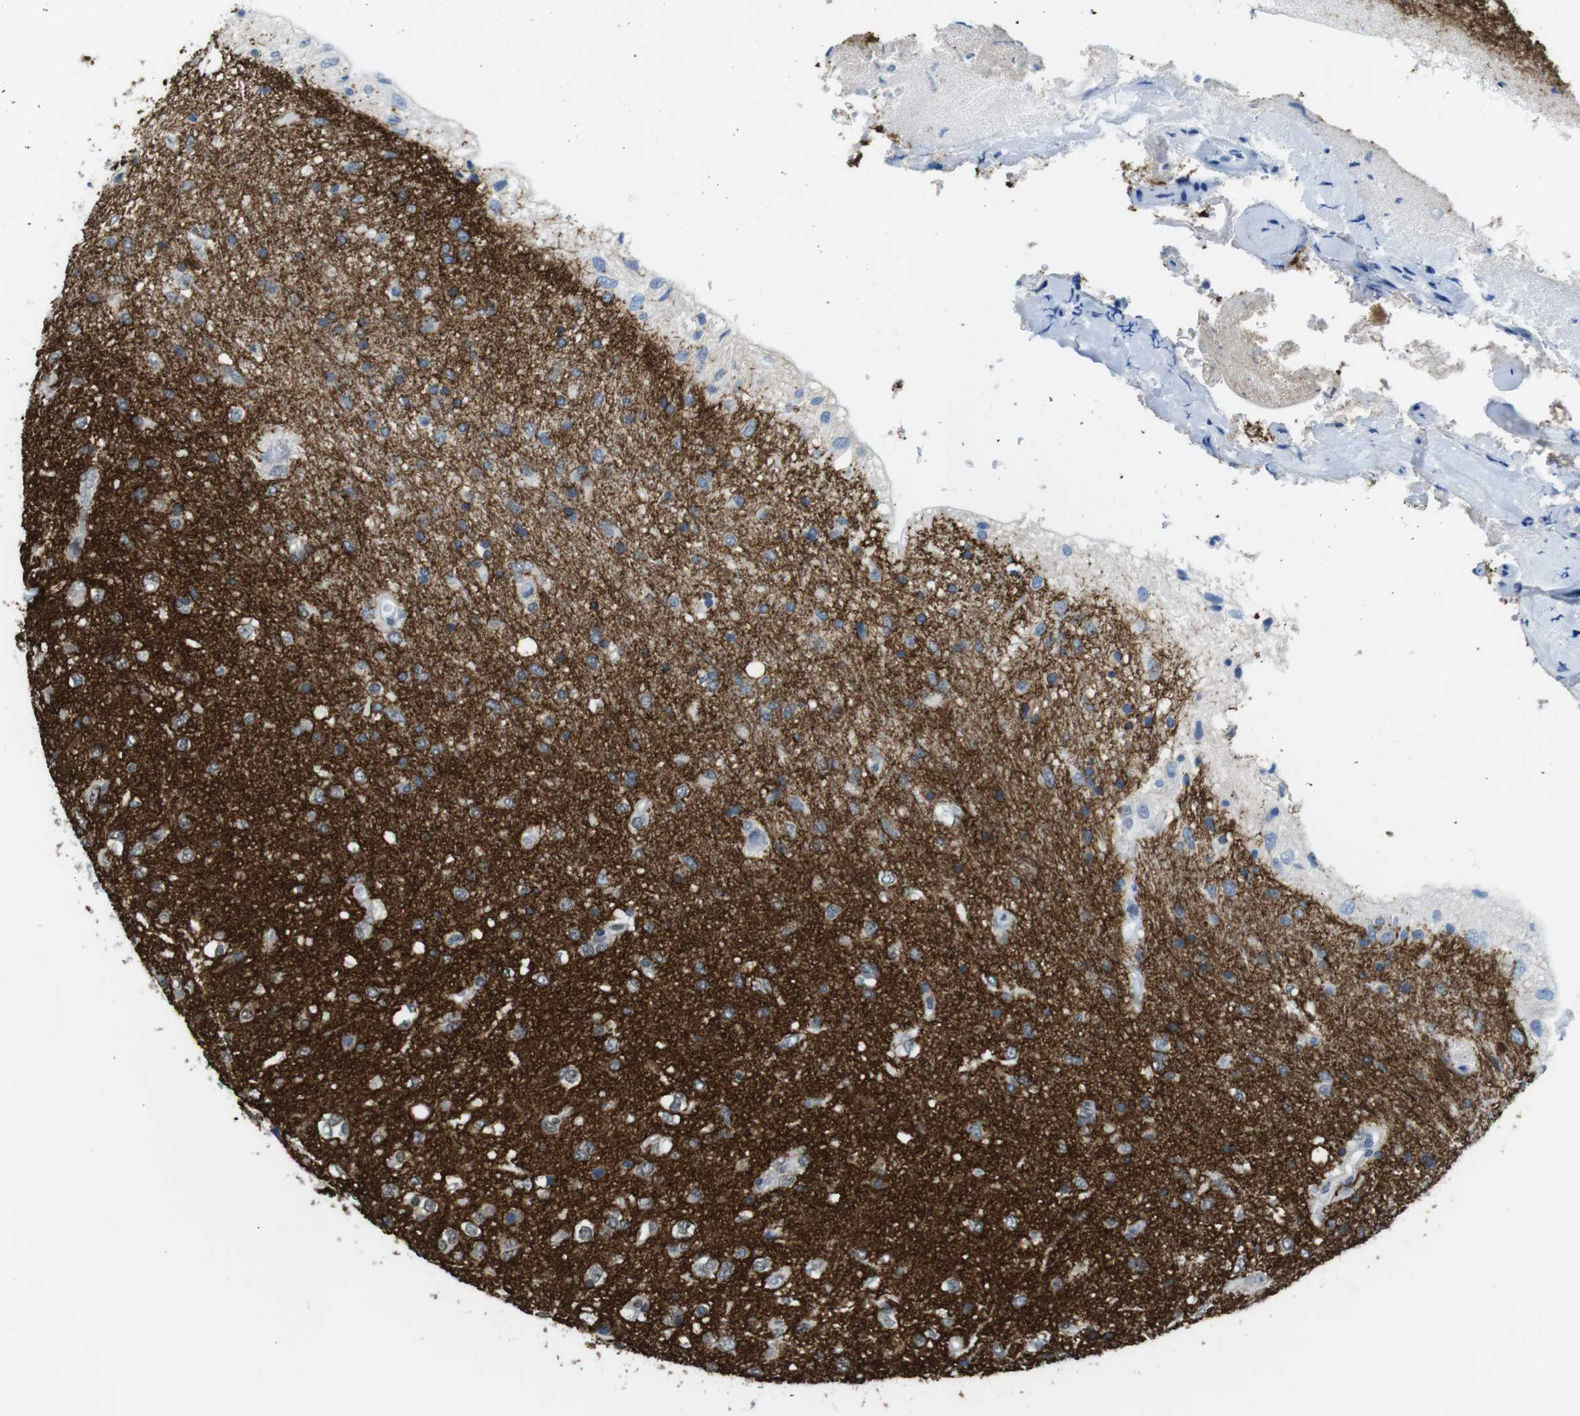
{"staining": {"intensity": "moderate", "quantity": "<25%", "location": "cytoplasmic/membranous"}, "tissue": "glioma", "cell_type": "Tumor cells", "image_type": "cancer", "snomed": [{"axis": "morphology", "description": "Glioma, malignant, Low grade"}, {"axis": "topography", "description": "Brain"}], "caption": "Moderate cytoplasmic/membranous protein expression is present in about <25% of tumor cells in glioma.", "gene": "GAP43", "patient": {"sex": "male", "age": 77}}